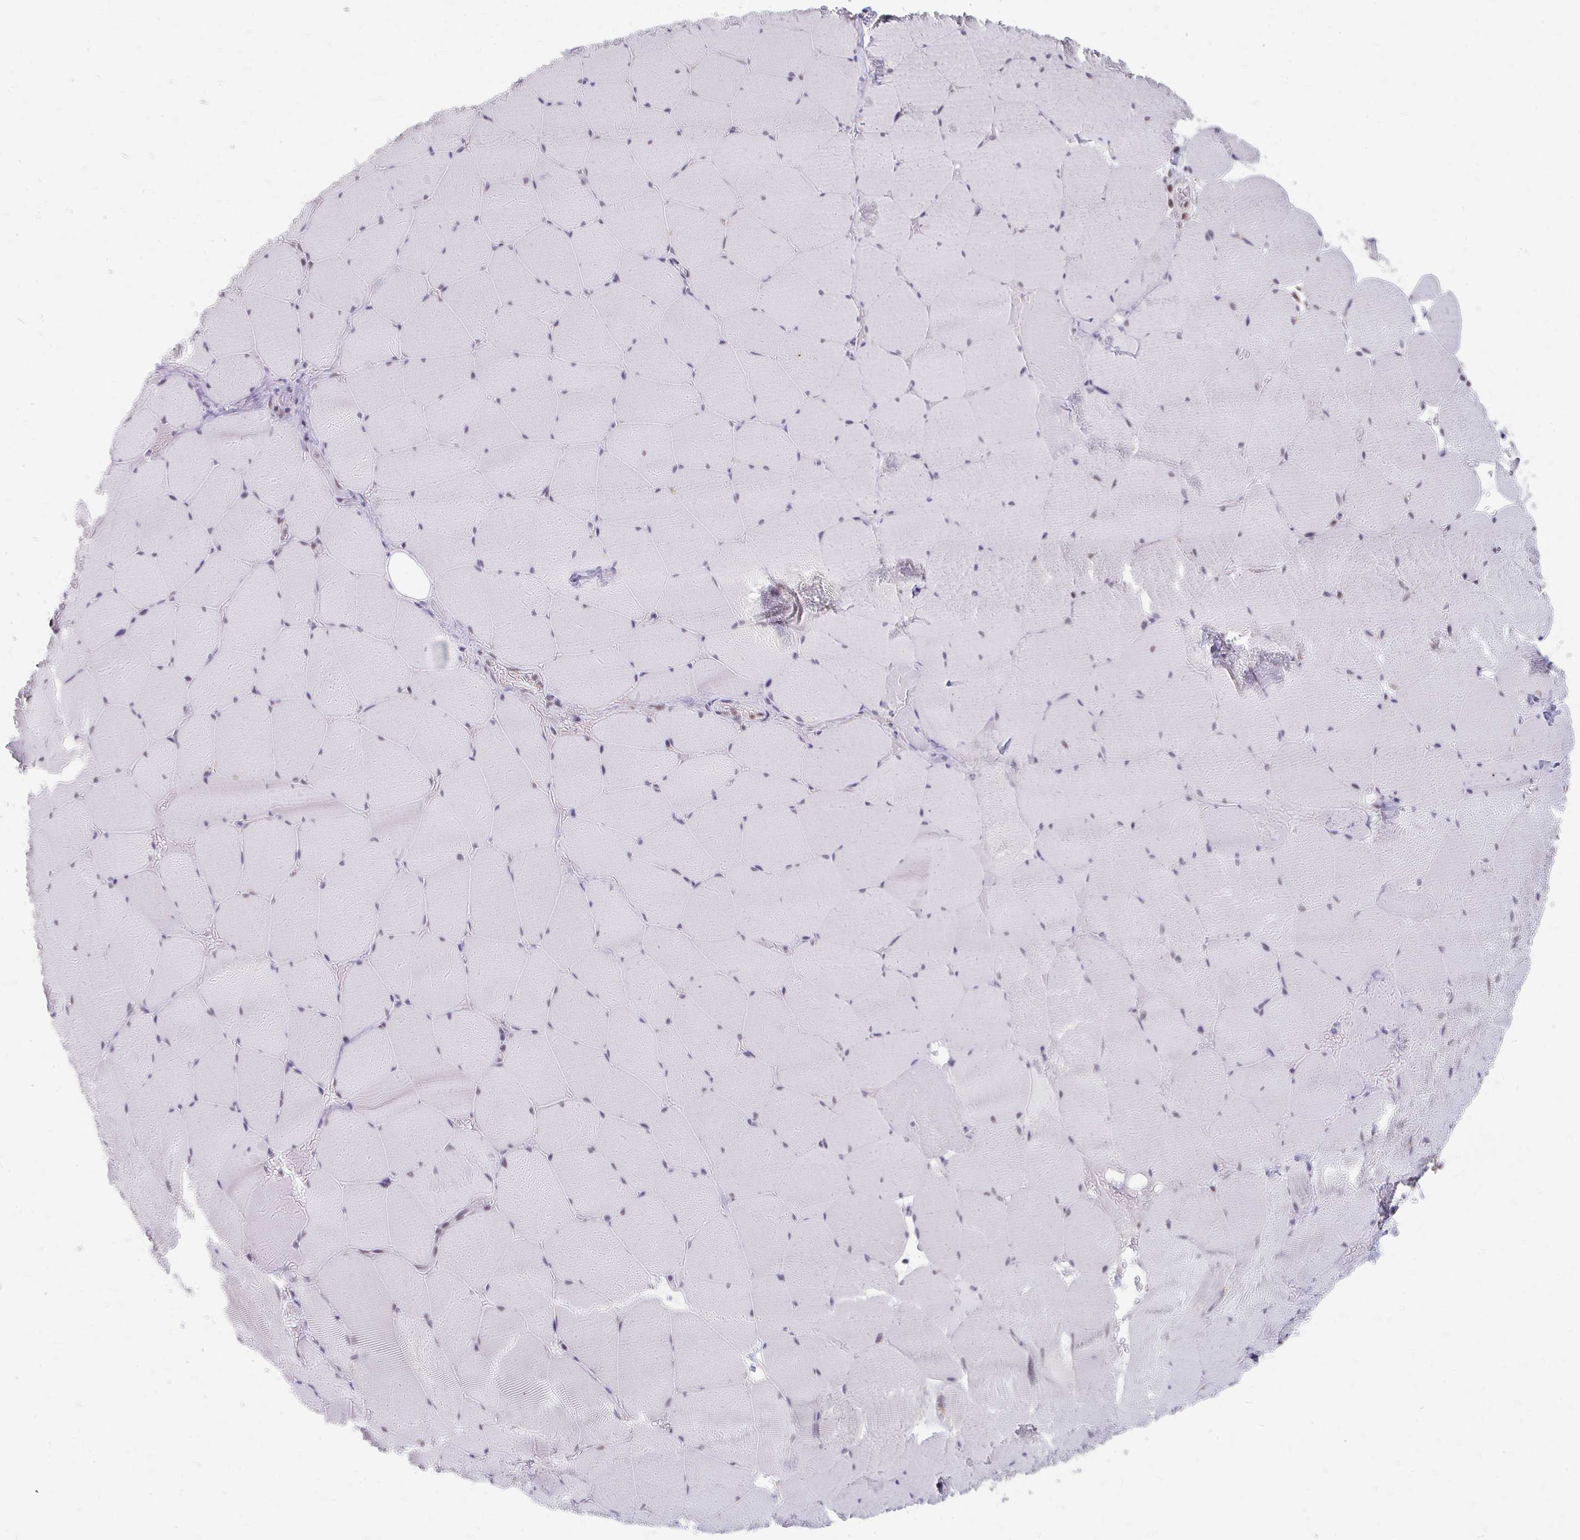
{"staining": {"intensity": "negative", "quantity": "none", "location": "none"}, "tissue": "skeletal muscle", "cell_type": "Myocytes", "image_type": "normal", "snomed": [{"axis": "morphology", "description": "Normal tissue, NOS"}, {"axis": "topography", "description": "Skeletal muscle"}, {"axis": "topography", "description": "Head-Neck"}], "caption": "Protein analysis of benign skeletal muscle exhibits no significant positivity in myocytes.", "gene": "GTF2H1", "patient": {"sex": "male", "age": 66}}